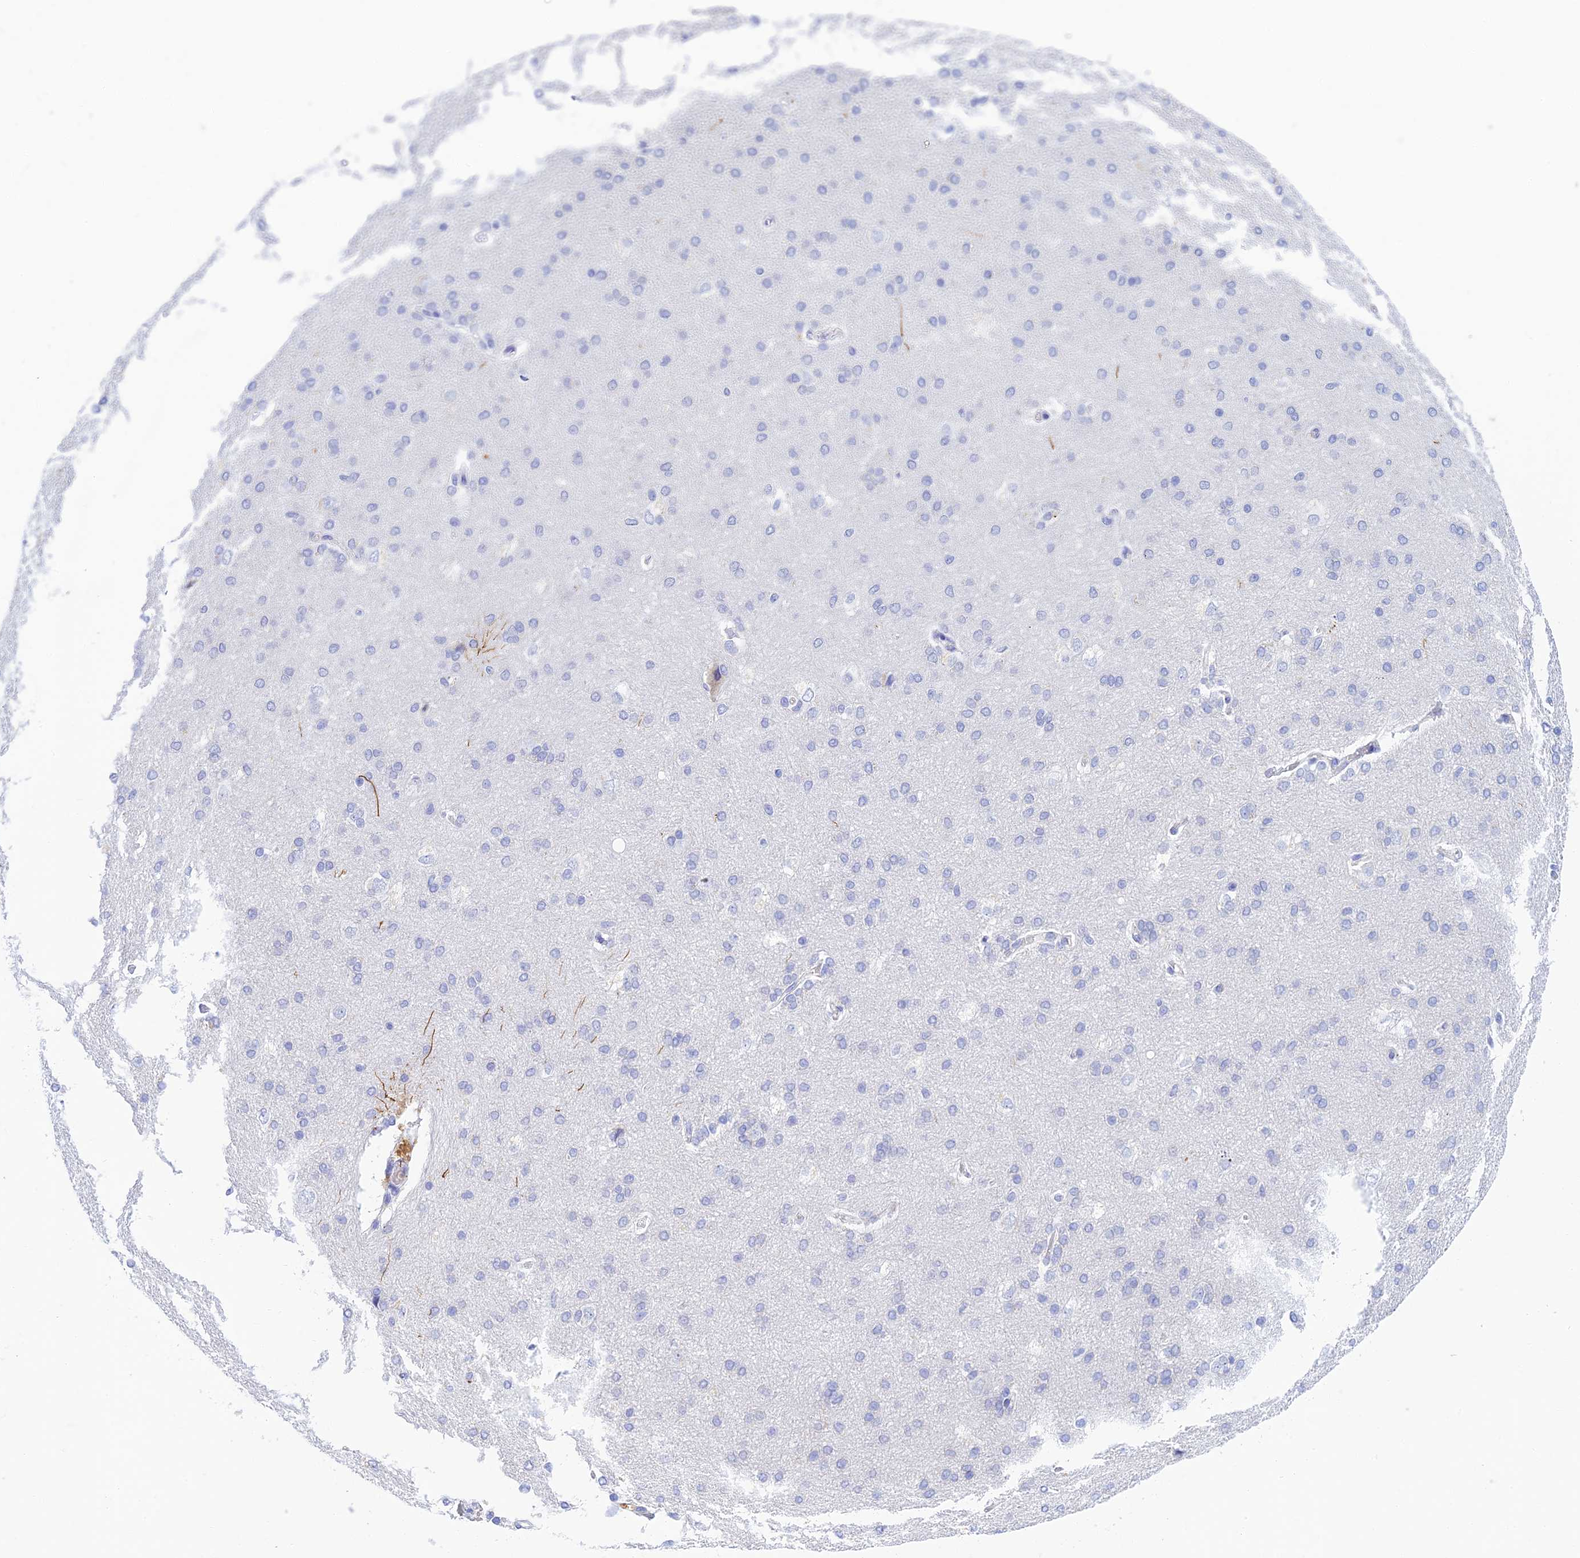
{"staining": {"intensity": "negative", "quantity": "none", "location": "none"}, "tissue": "cerebral cortex", "cell_type": "Endothelial cells", "image_type": "normal", "snomed": [{"axis": "morphology", "description": "Normal tissue, NOS"}, {"axis": "topography", "description": "Cerebral cortex"}], "caption": "Endothelial cells are negative for brown protein staining in normal cerebral cortex.", "gene": "INTS13", "patient": {"sex": "male", "age": 62}}